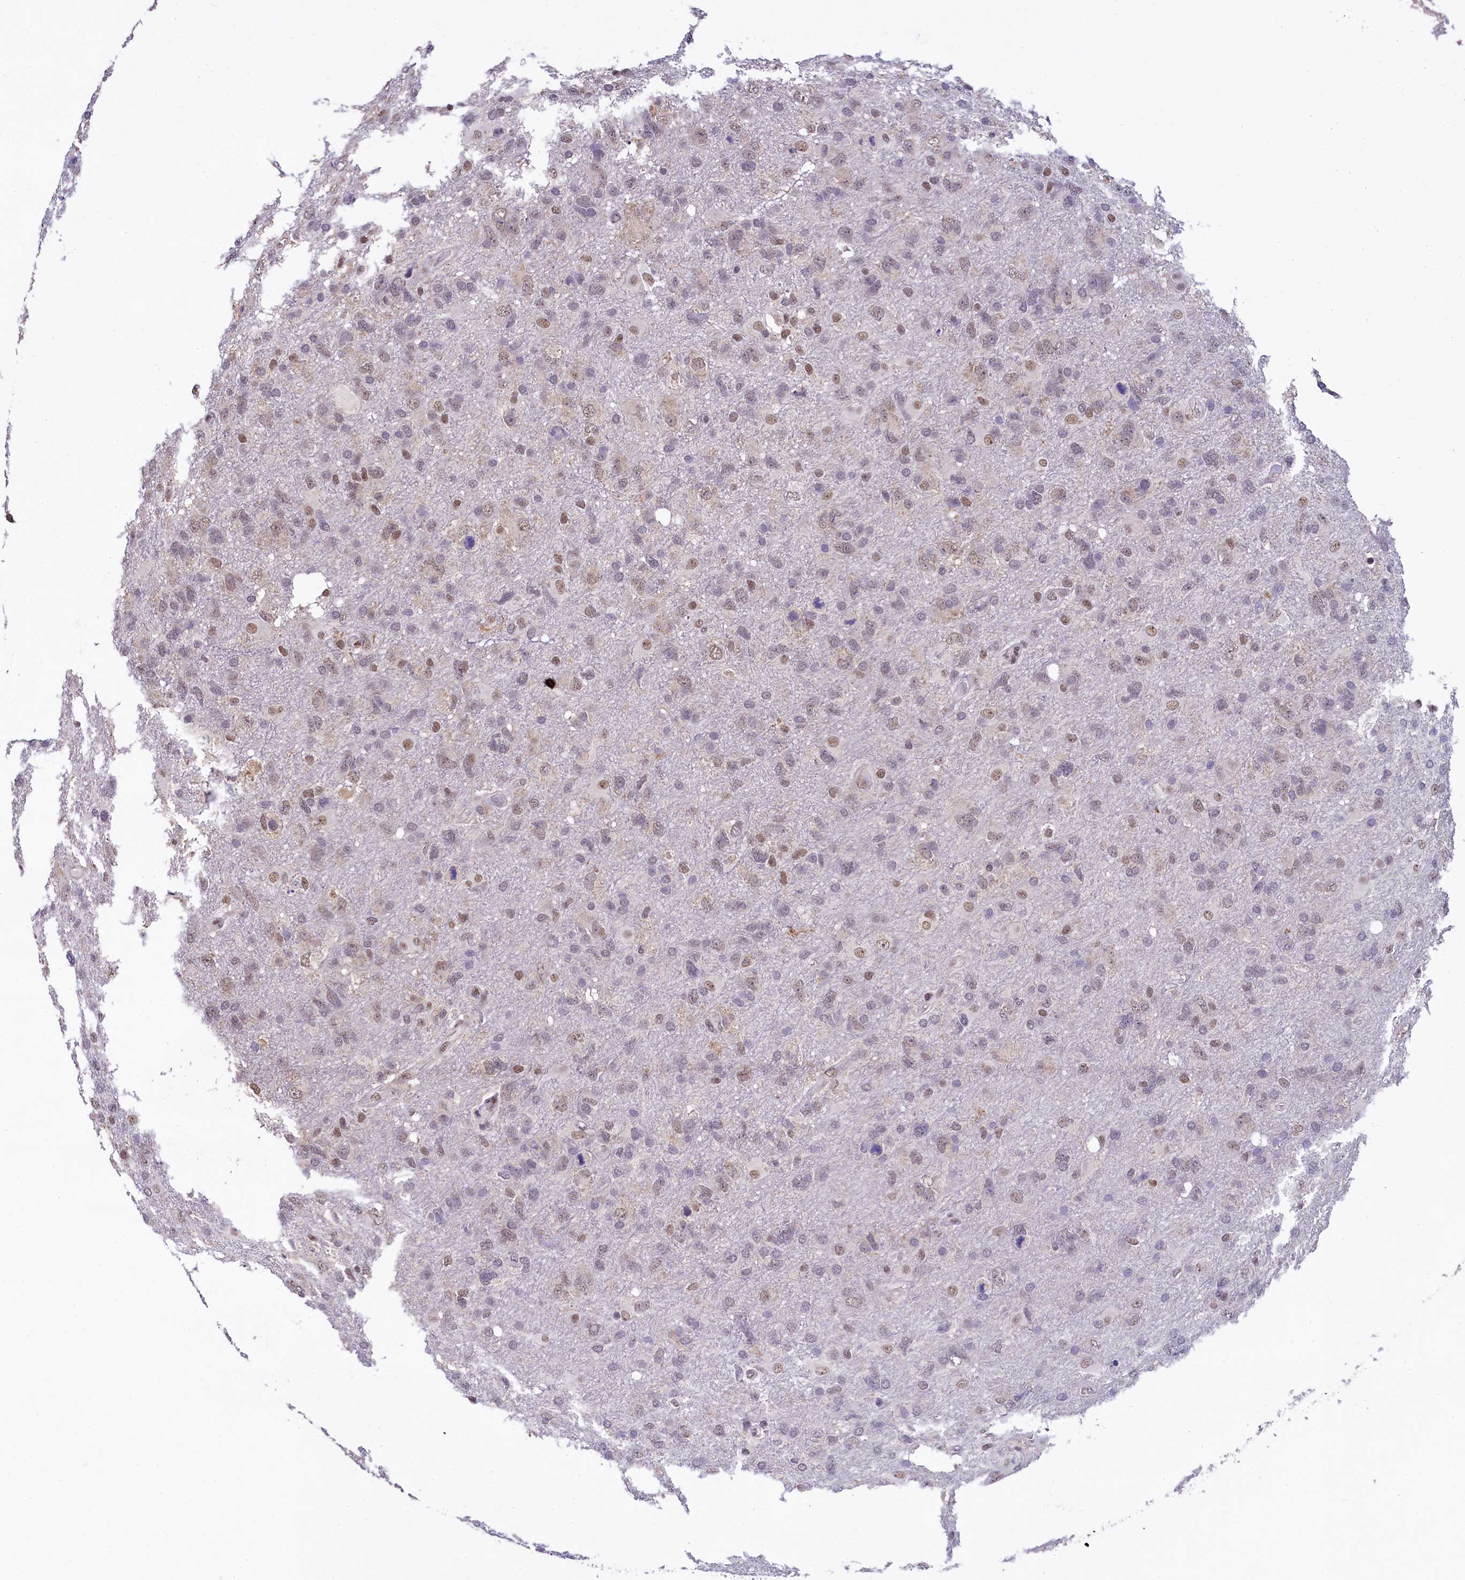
{"staining": {"intensity": "weak", "quantity": "25%-75%", "location": "nuclear"}, "tissue": "glioma", "cell_type": "Tumor cells", "image_type": "cancer", "snomed": [{"axis": "morphology", "description": "Glioma, malignant, High grade"}, {"axis": "topography", "description": "Brain"}], "caption": "Human glioma stained with a brown dye reveals weak nuclear positive positivity in approximately 25%-75% of tumor cells.", "gene": "HECTD4", "patient": {"sex": "male", "age": 61}}